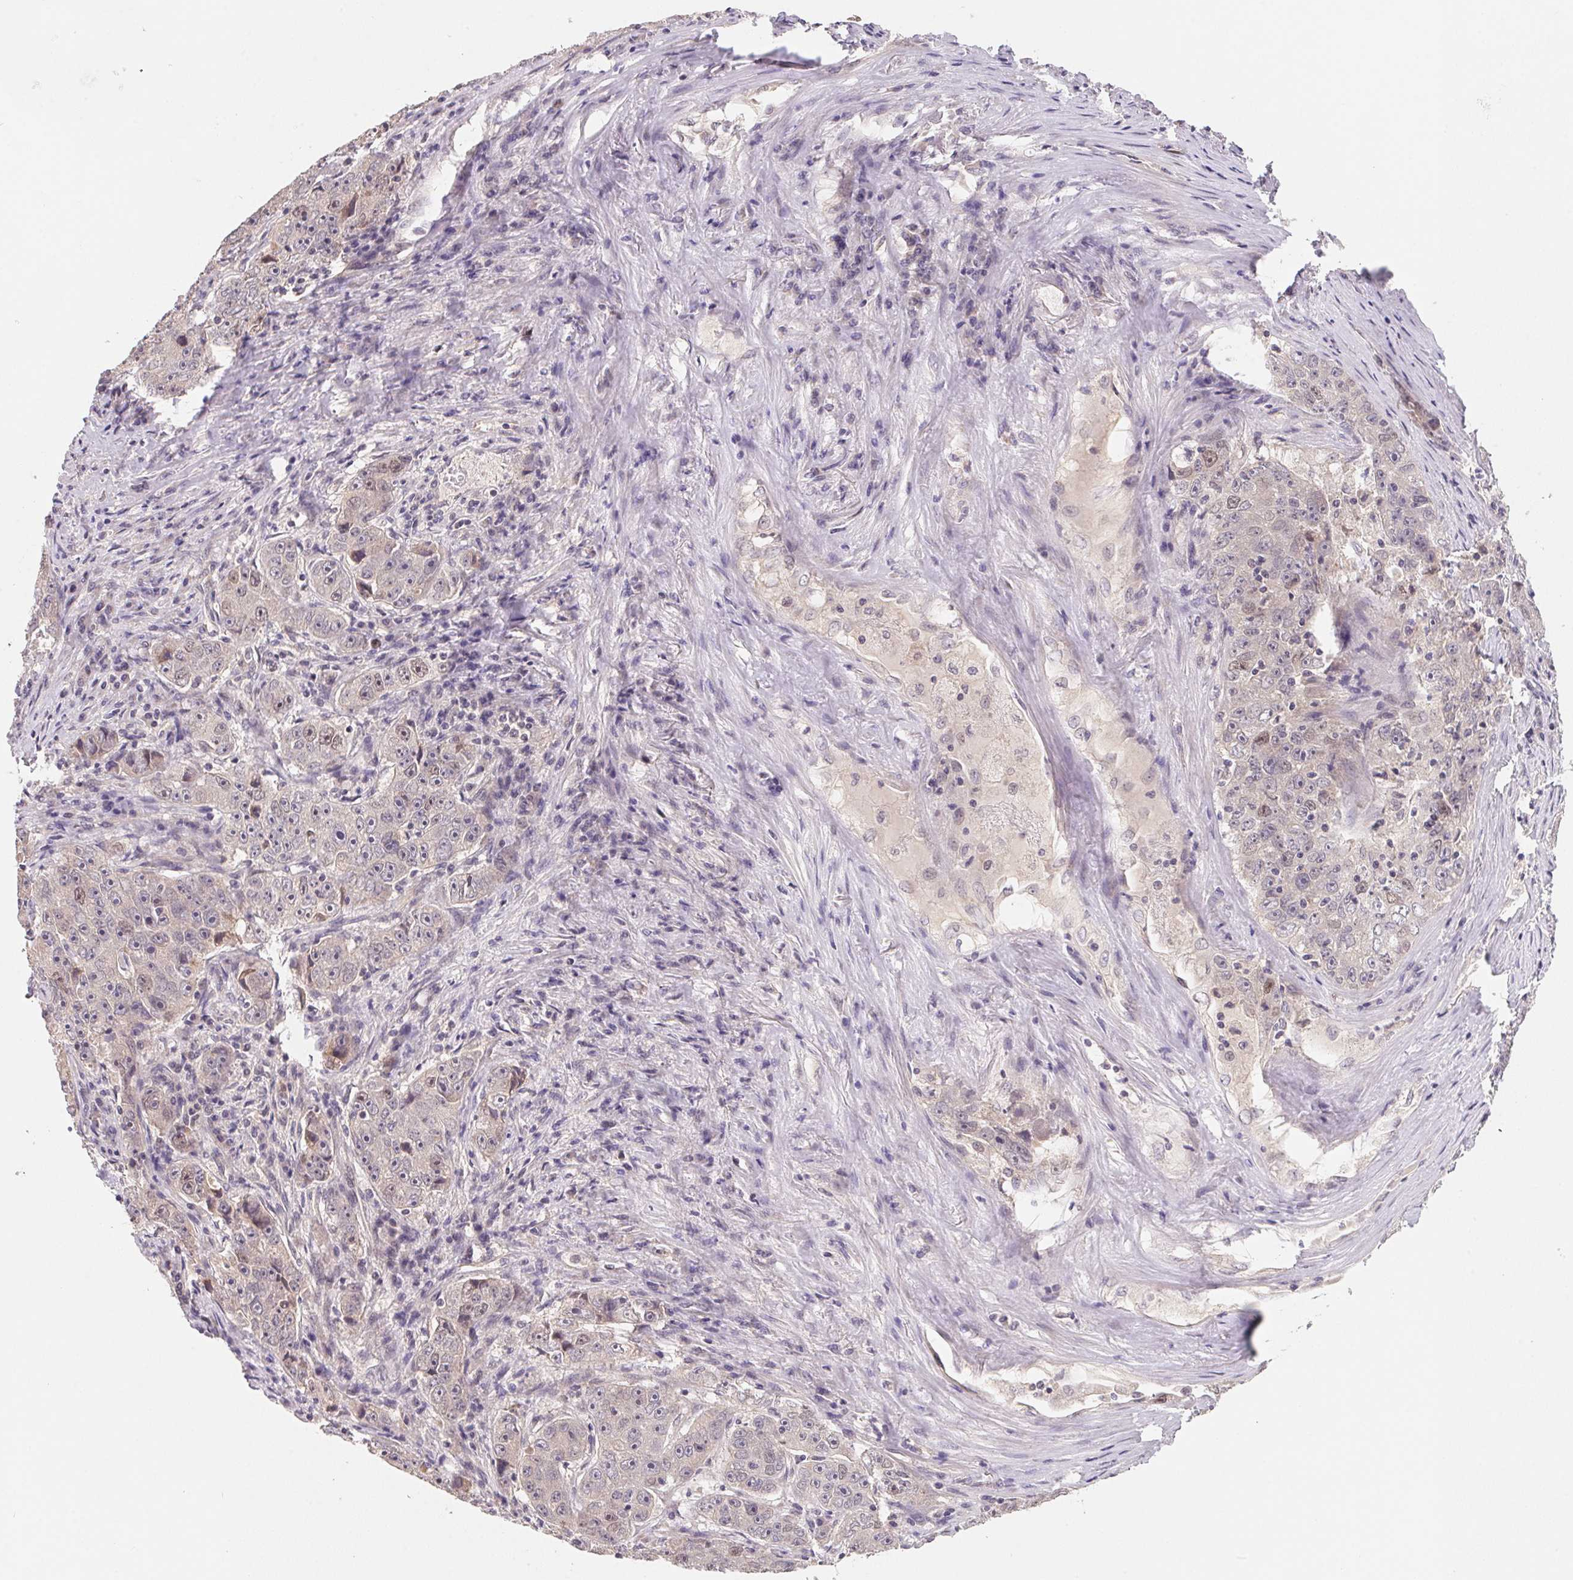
{"staining": {"intensity": "weak", "quantity": "<25%", "location": "nuclear"}, "tissue": "lung cancer", "cell_type": "Tumor cells", "image_type": "cancer", "snomed": [{"axis": "morphology", "description": "Normal morphology"}, {"axis": "morphology", "description": "Adenocarcinoma, NOS"}, {"axis": "topography", "description": "Lymph node"}, {"axis": "topography", "description": "Lung"}], "caption": "Protein analysis of lung cancer (adenocarcinoma) shows no significant expression in tumor cells.", "gene": "KIFC1", "patient": {"sex": "female", "age": 57}}